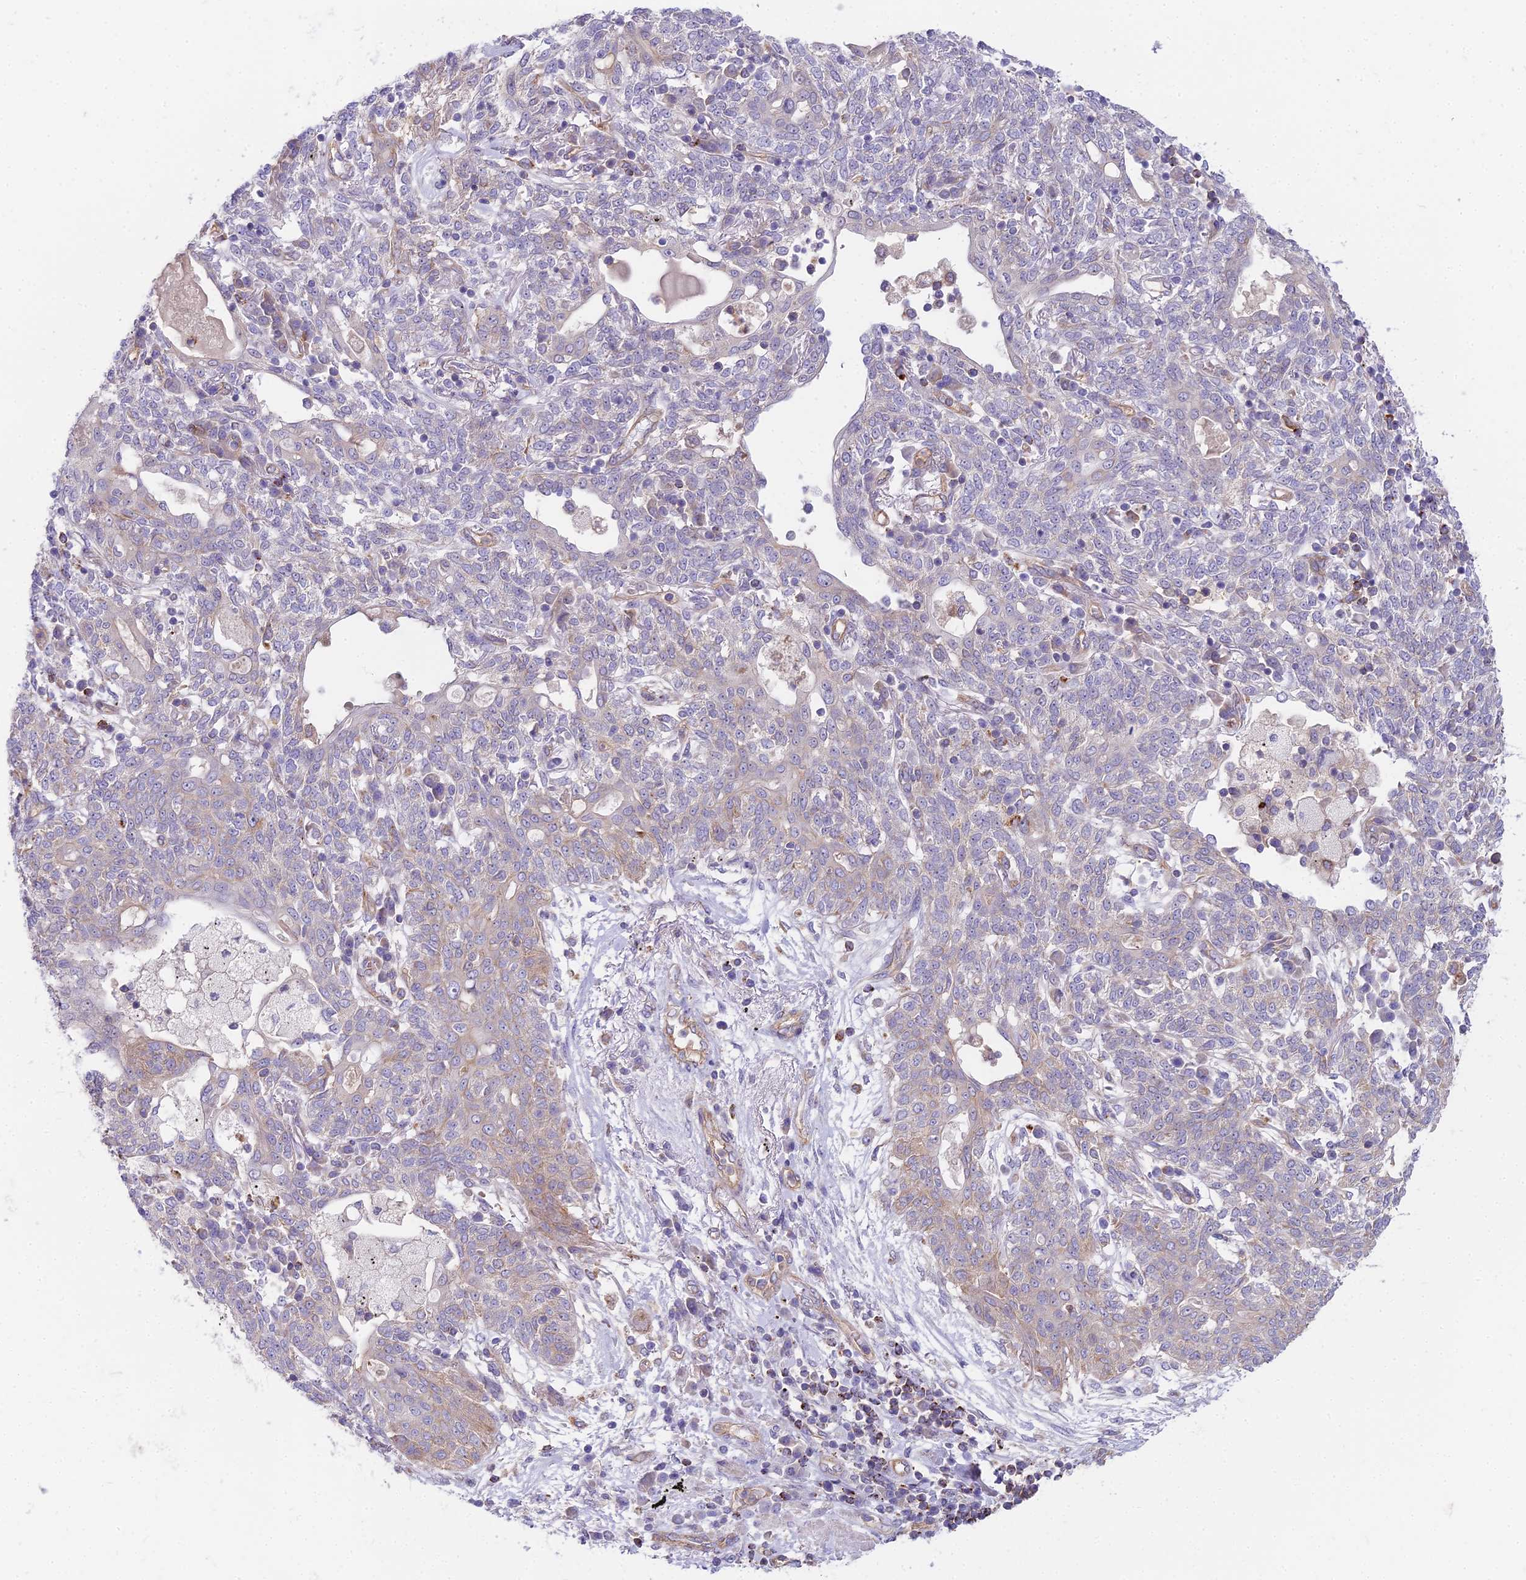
{"staining": {"intensity": "weak", "quantity": "<25%", "location": "cytoplasmic/membranous"}, "tissue": "lung cancer", "cell_type": "Tumor cells", "image_type": "cancer", "snomed": [{"axis": "morphology", "description": "Squamous cell carcinoma, NOS"}, {"axis": "topography", "description": "Lung"}], "caption": "This is an IHC photomicrograph of lung squamous cell carcinoma. There is no positivity in tumor cells.", "gene": "HLA-DOA", "patient": {"sex": "female", "age": 70}}